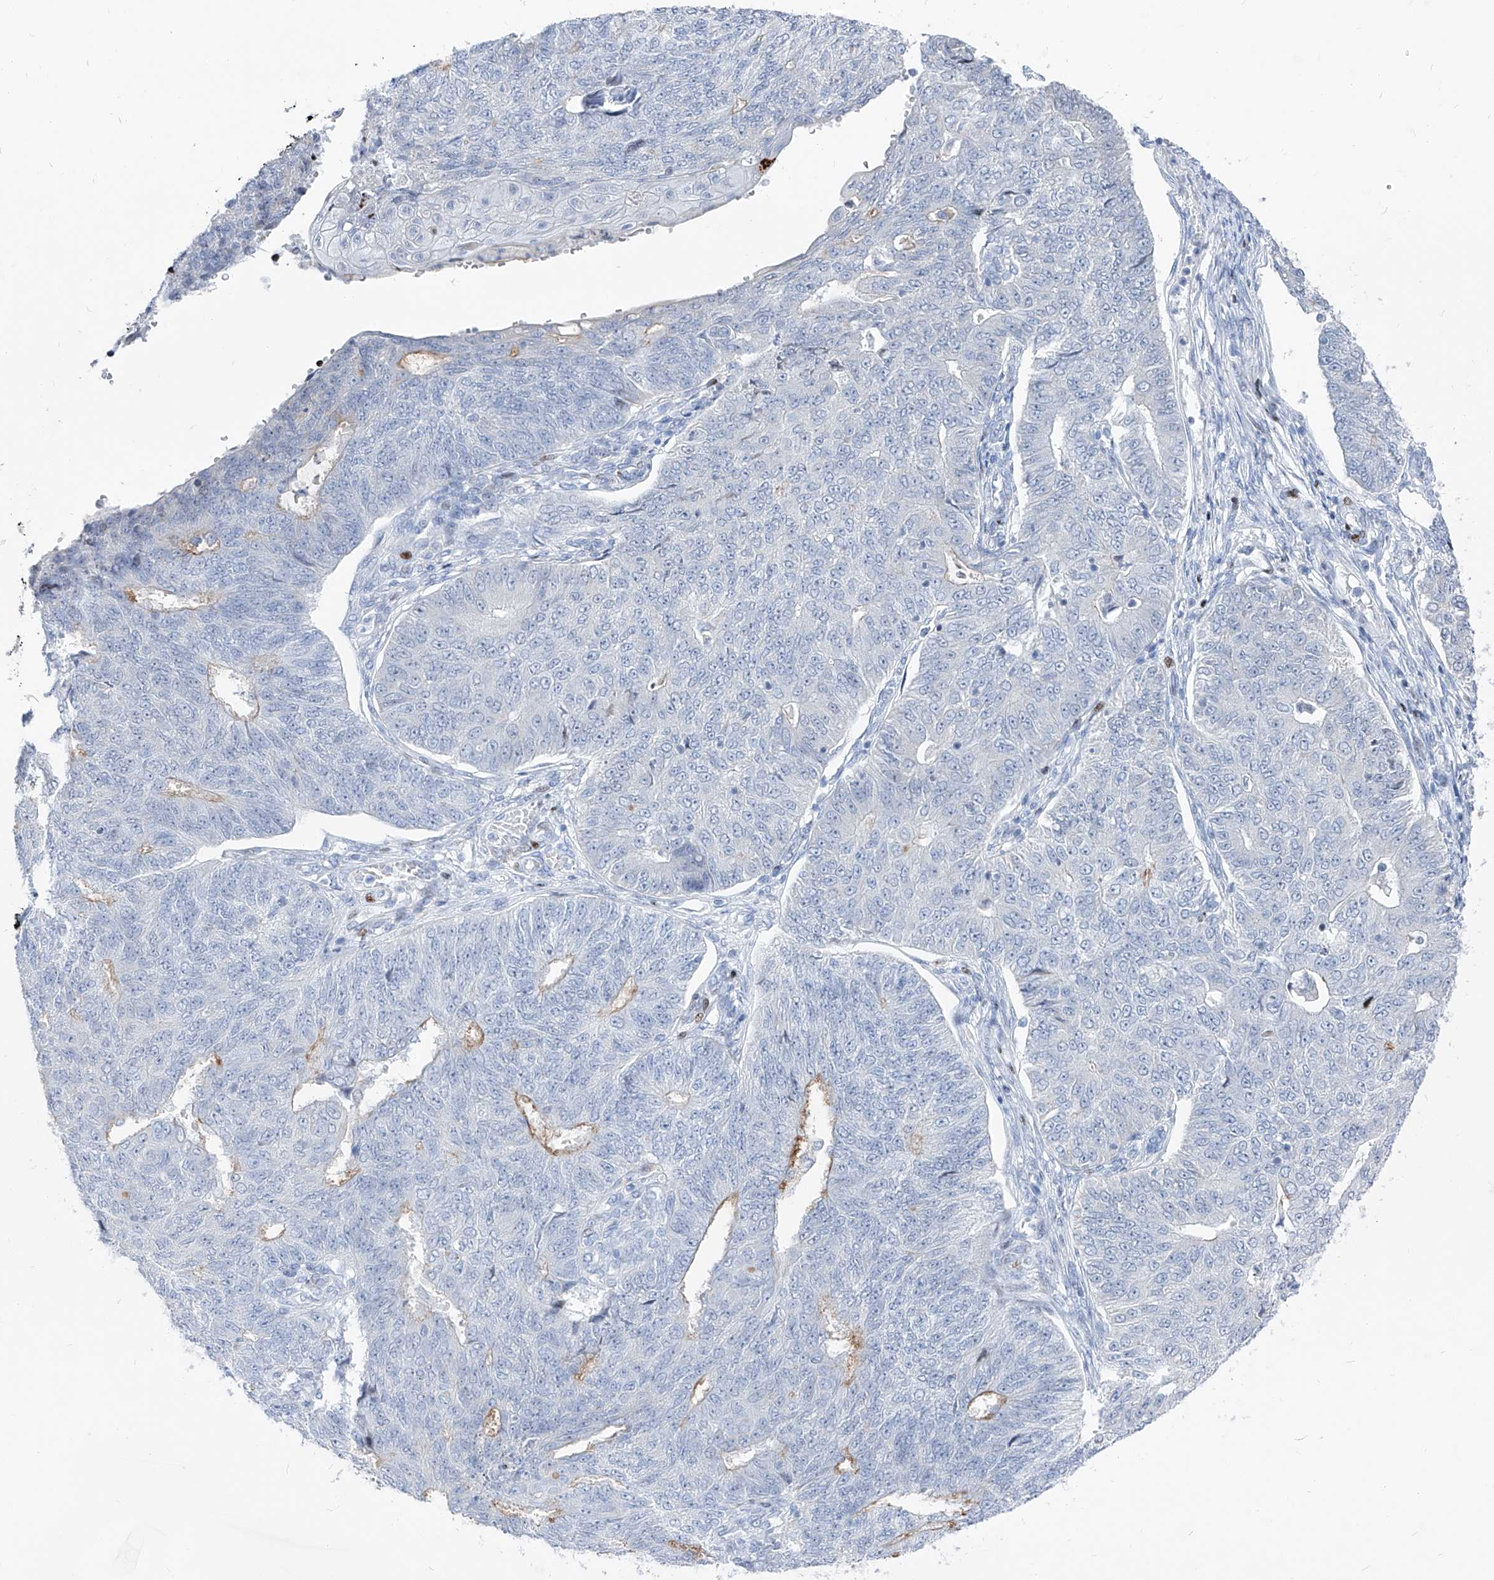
{"staining": {"intensity": "moderate", "quantity": "<25%", "location": "cytoplasmic/membranous"}, "tissue": "endometrial cancer", "cell_type": "Tumor cells", "image_type": "cancer", "snomed": [{"axis": "morphology", "description": "Adenocarcinoma, NOS"}, {"axis": "topography", "description": "Endometrium"}], "caption": "Endometrial cancer stained with a protein marker reveals moderate staining in tumor cells.", "gene": "FRS3", "patient": {"sex": "female", "age": 32}}